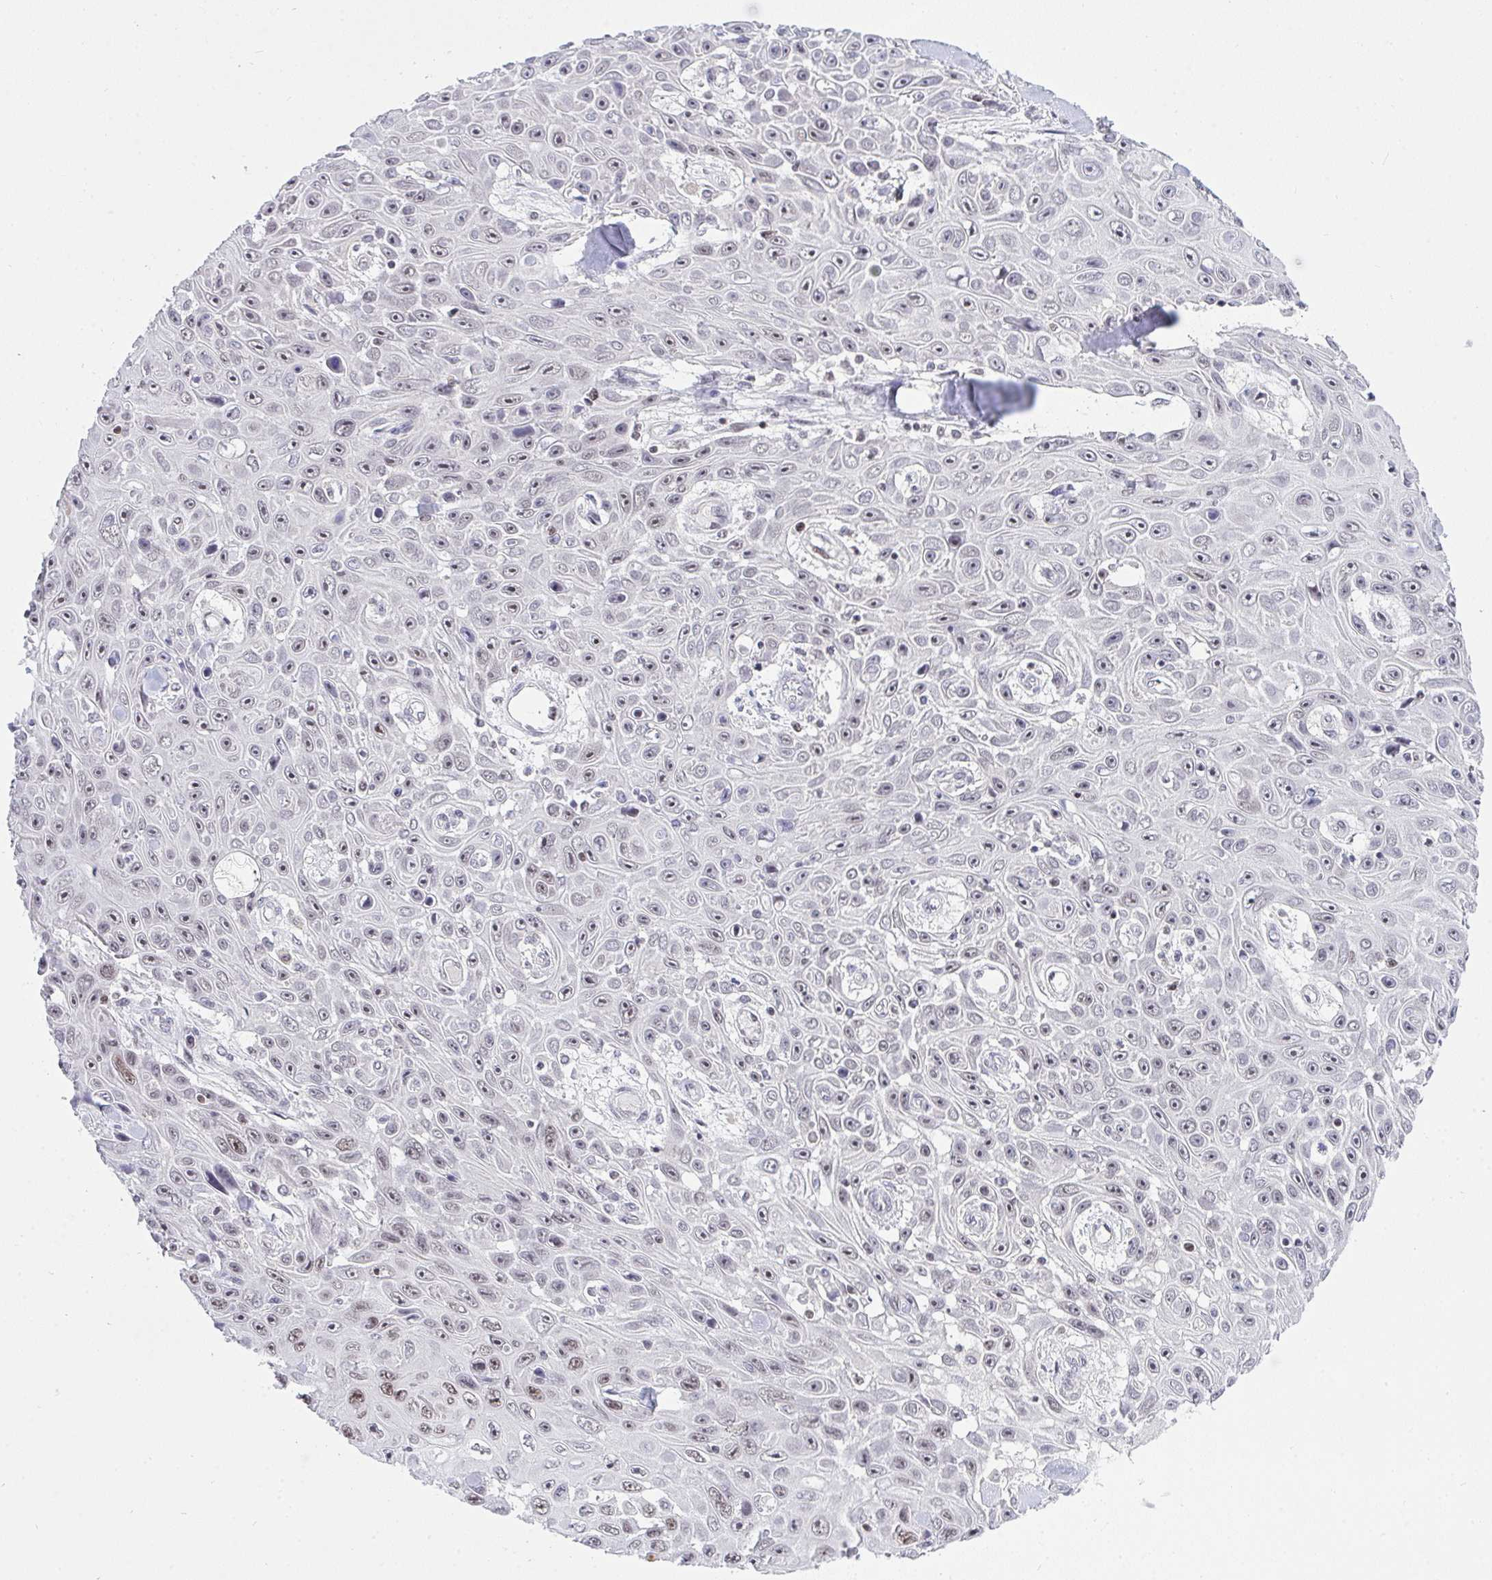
{"staining": {"intensity": "negative", "quantity": "none", "location": "none"}, "tissue": "skin cancer", "cell_type": "Tumor cells", "image_type": "cancer", "snomed": [{"axis": "morphology", "description": "Squamous cell carcinoma, NOS"}, {"axis": "topography", "description": "Skin"}], "caption": "DAB immunohistochemical staining of human skin cancer (squamous cell carcinoma) reveals no significant staining in tumor cells.", "gene": "RFC4", "patient": {"sex": "male", "age": 82}}